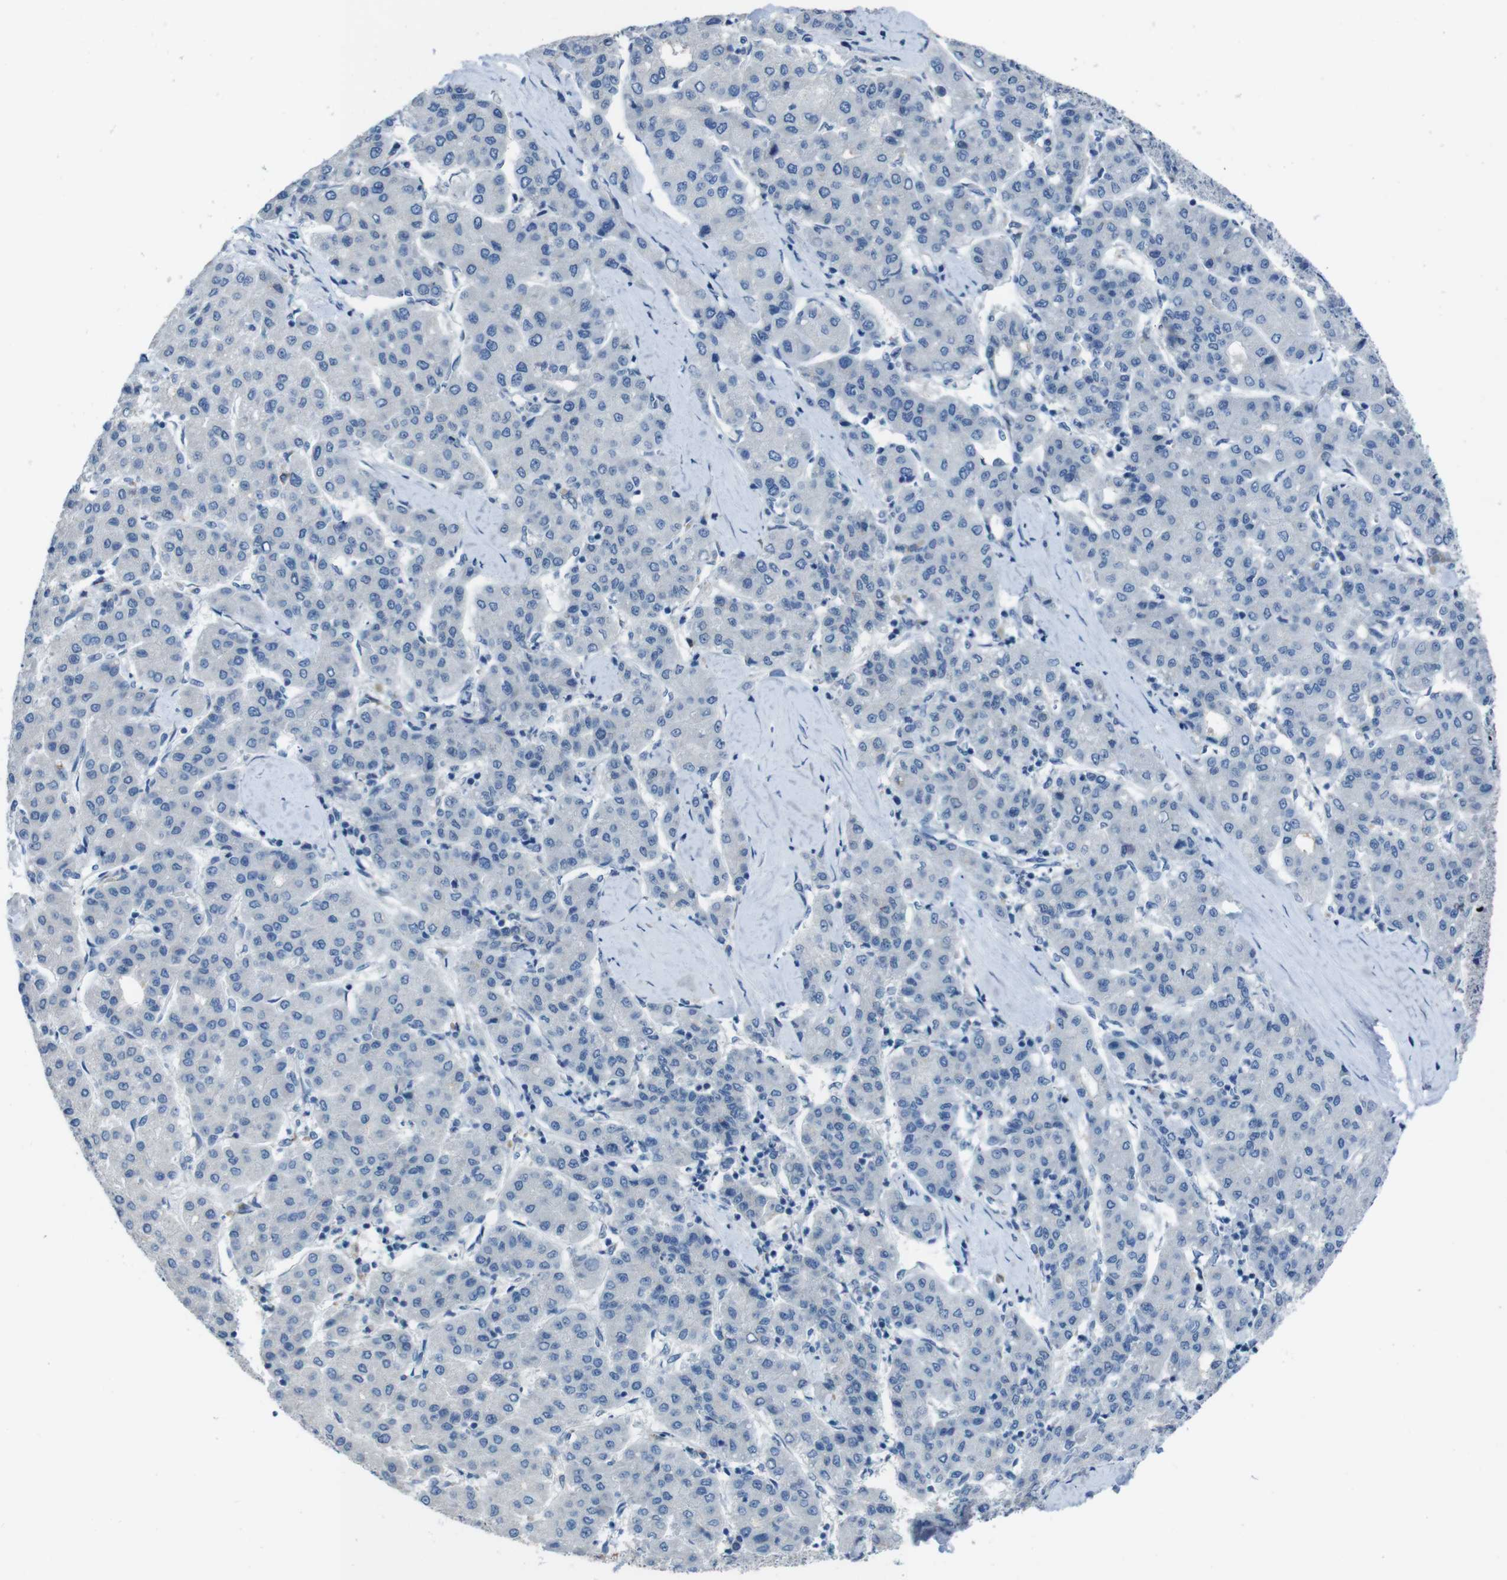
{"staining": {"intensity": "negative", "quantity": "none", "location": "none"}, "tissue": "liver cancer", "cell_type": "Tumor cells", "image_type": "cancer", "snomed": [{"axis": "morphology", "description": "Carcinoma, Hepatocellular, NOS"}, {"axis": "topography", "description": "Liver"}], "caption": "Immunohistochemistry (IHC) of human hepatocellular carcinoma (liver) shows no staining in tumor cells.", "gene": "CDHR2", "patient": {"sex": "male", "age": 65}}